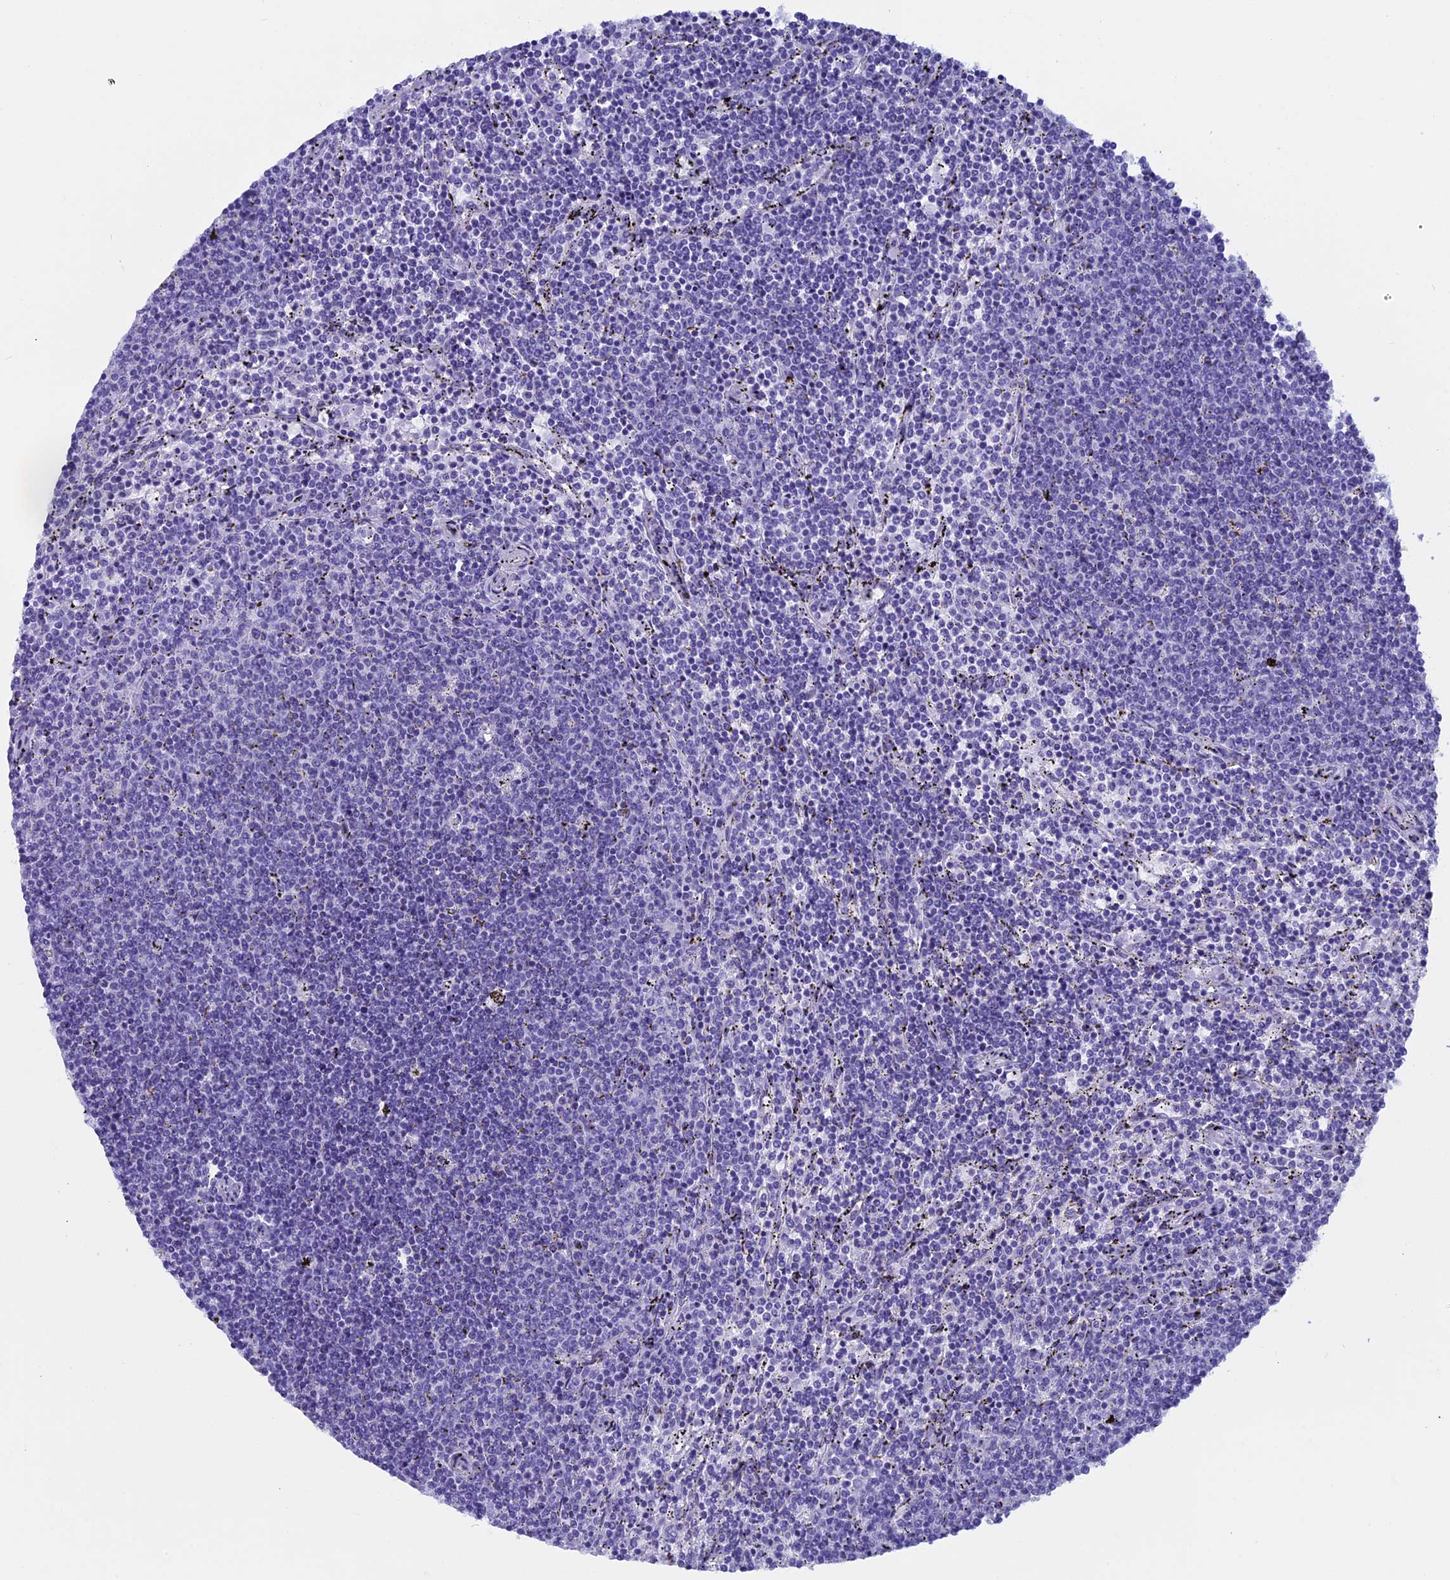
{"staining": {"intensity": "negative", "quantity": "none", "location": "none"}, "tissue": "lymphoma", "cell_type": "Tumor cells", "image_type": "cancer", "snomed": [{"axis": "morphology", "description": "Malignant lymphoma, non-Hodgkin's type, Low grade"}, {"axis": "topography", "description": "Spleen"}], "caption": "Tumor cells show no significant protein staining in lymphoma.", "gene": "FAM169A", "patient": {"sex": "female", "age": 50}}